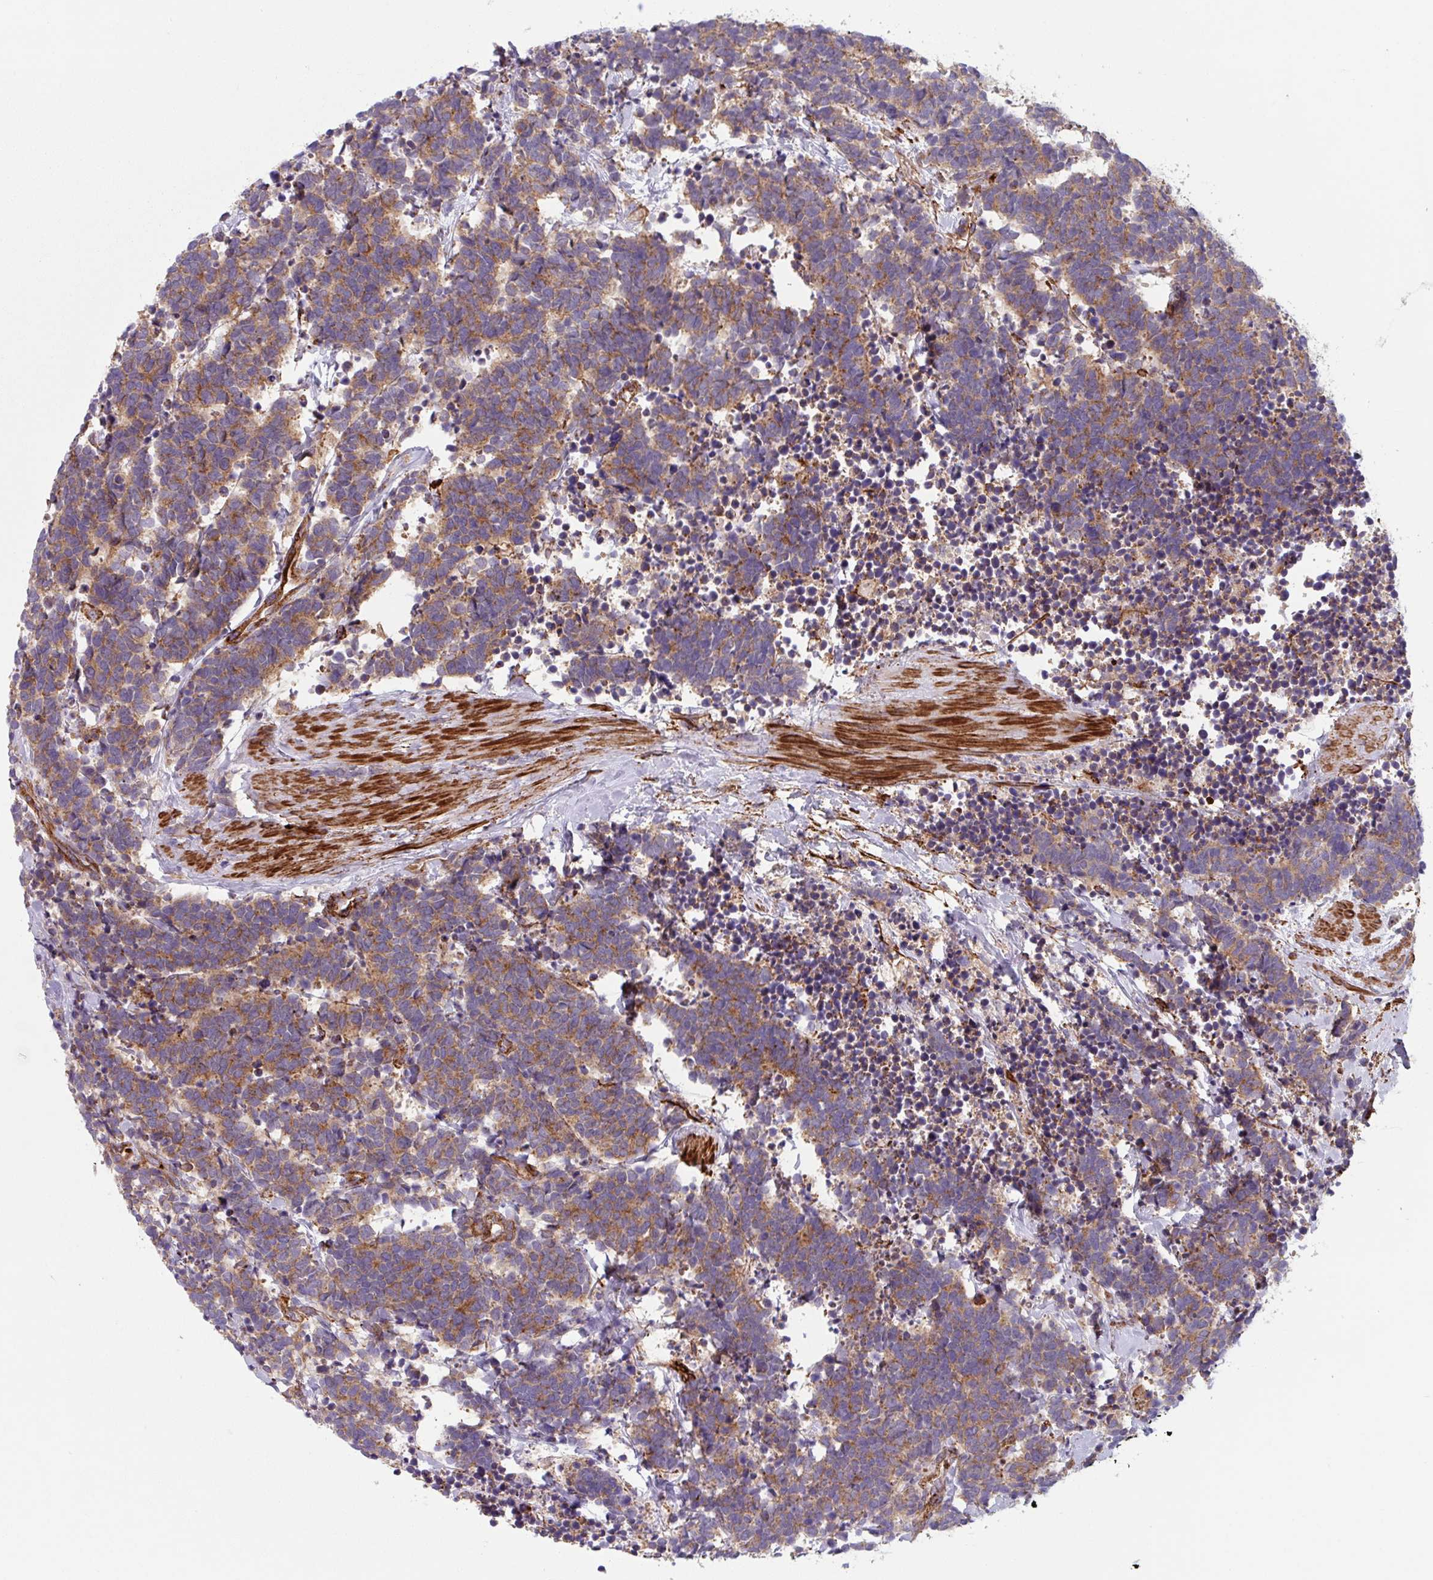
{"staining": {"intensity": "weak", "quantity": ">75%", "location": "cytoplasmic/membranous"}, "tissue": "carcinoid", "cell_type": "Tumor cells", "image_type": "cancer", "snomed": [{"axis": "morphology", "description": "Carcinoma, NOS"}, {"axis": "morphology", "description": "Carcinoid, malignant, NOS"}, {"axis": "topography", "description": "Prostate"}], "caption": "Tumor cells demonstrate low levels of weak cytoplasmic/membranous positivity in approximately >75% of cells in human carcinoid. The protein of interest is shown in brown color, while the nuclei are stained blue.", "gene": "DHFR2", "patient": {"sex": "male", "age": 57}}